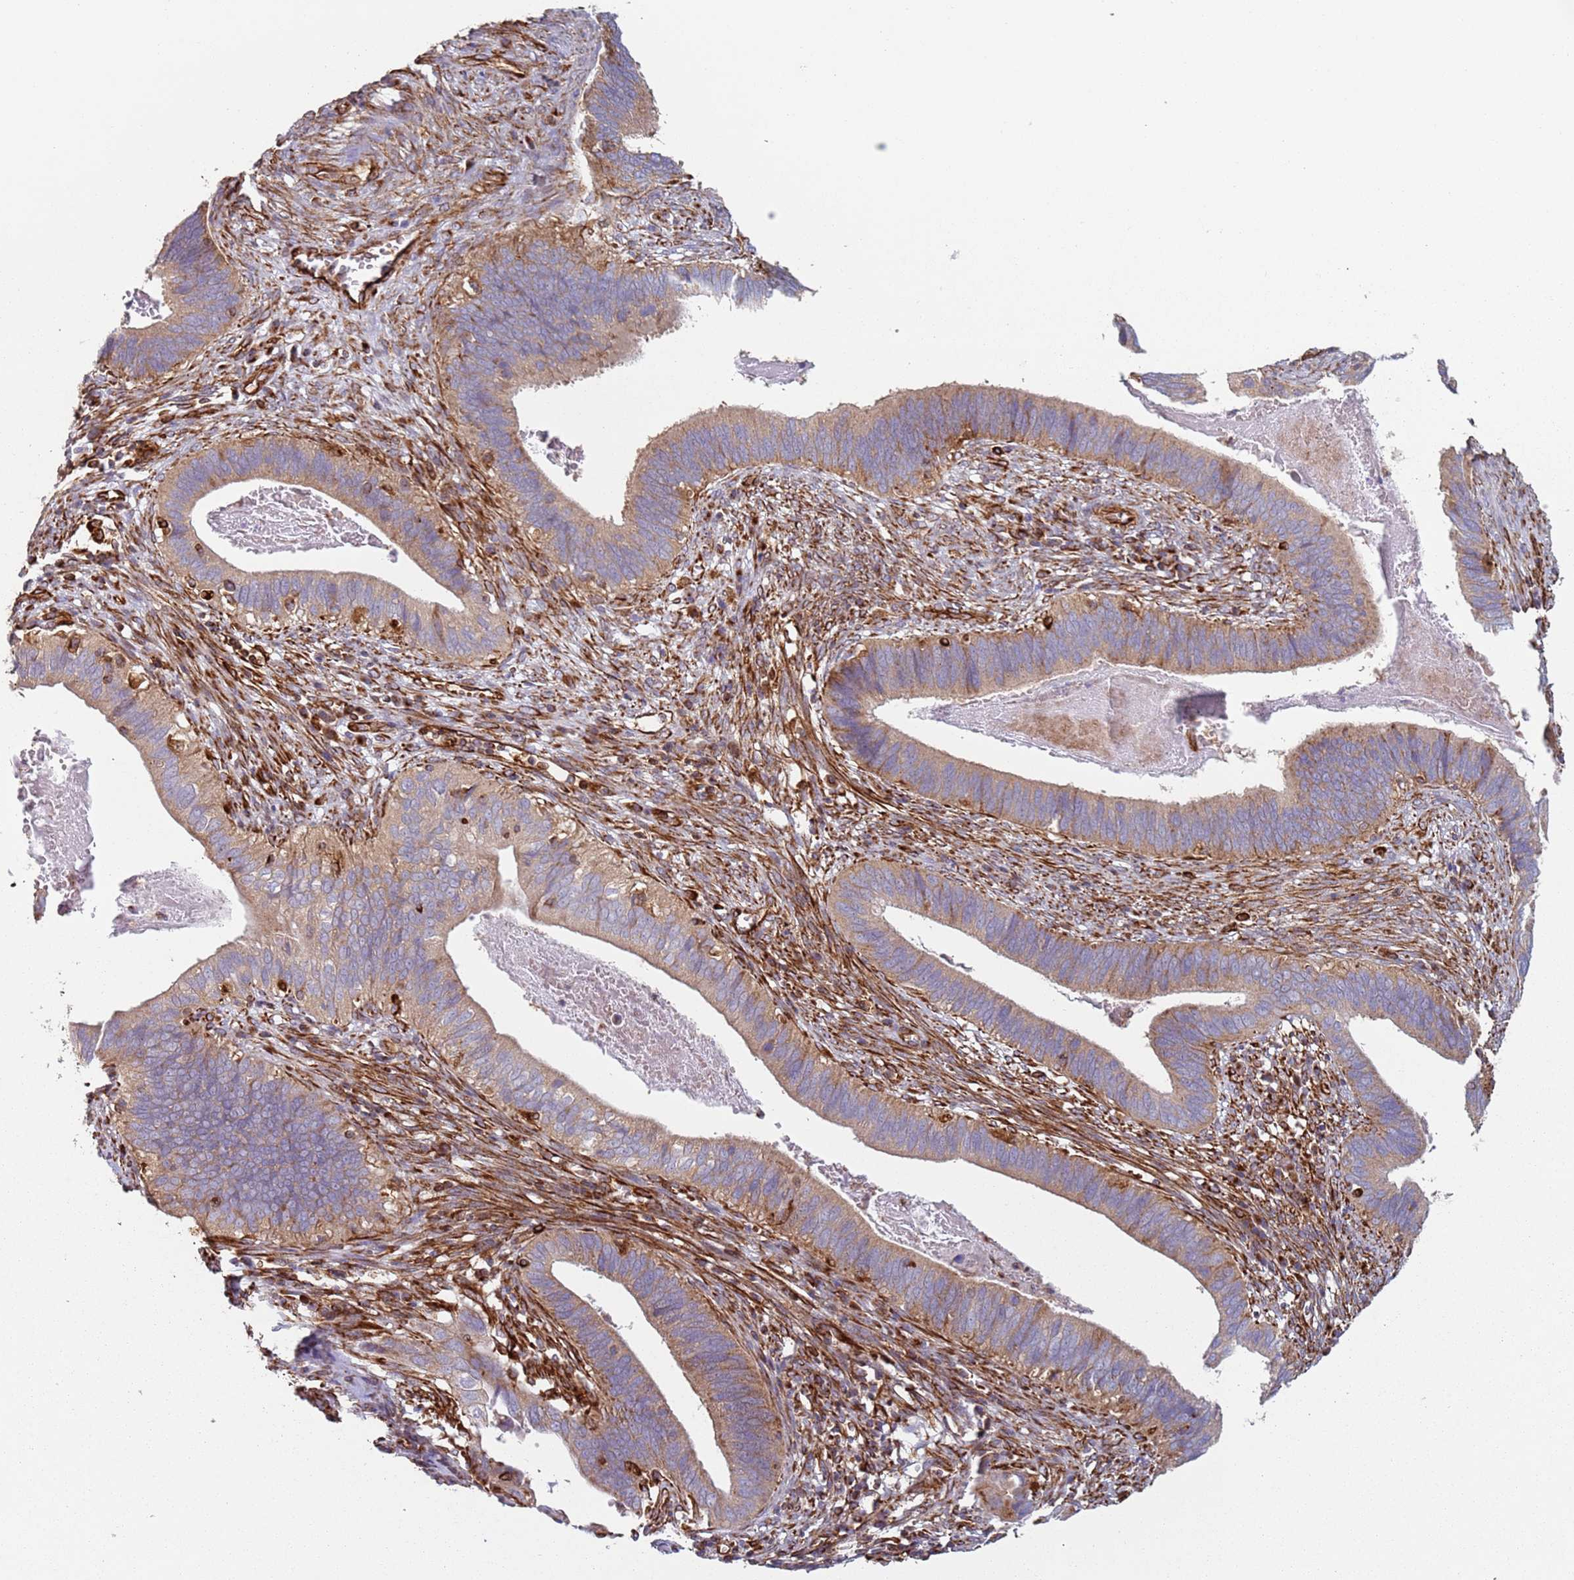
{"staining": {"intensity": "moderate", "quantity": ">75%", "location": "cytoplasmic/membranous"}, "tissue": "cervical cancer", "cell_type": "Tumor cells", "image_type": "cancer", "snomed": [{"axis": "morphology", "description": "Adenocarcinoma, NOS"}, {"axis": "topography", "description": "Cervix"}], "caption": "Cervical adenocarcinoma stained with DAB immunohistochemistry (IHC) exhibits medium levels of moderate cytoplasmic/membranous staining in approximately >75% of tumor cells.", "gene": "SNAPIN", "patient": {"sex": "female", "age": 42}}